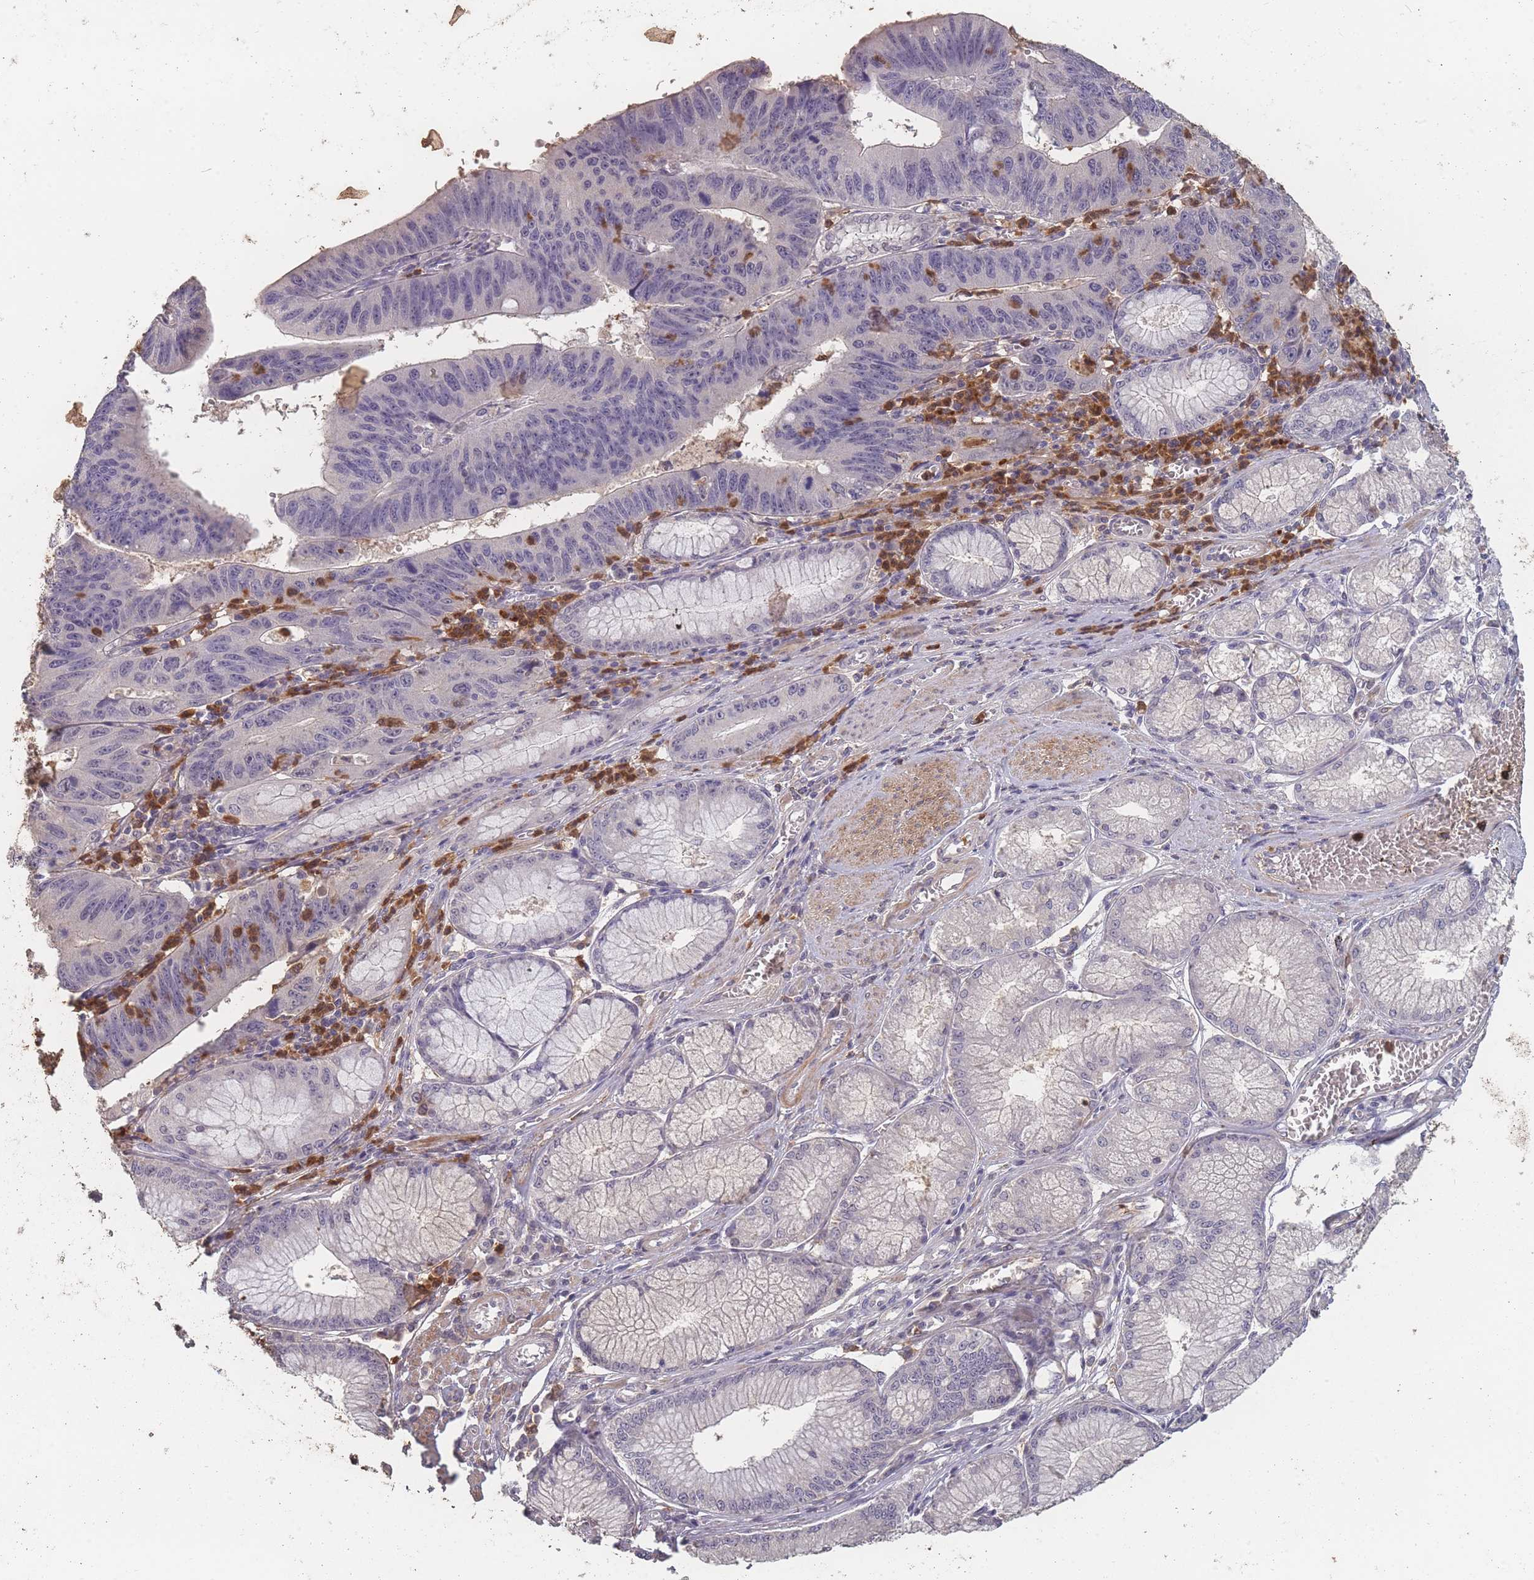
{"staining": {"intensity": "negative", "quantity": "none", "location": "none"}, "tissue": "stomach cancer", "cell_type": "Tumor cells", "image_type": "cancer", "snomed": [{"axis": "morphology", "description": "Adenocarcinoma, NOS"}, {"axis": "topography", "description": "Stomach"}], "caption": "This is a histopathology image of IHC staining of adenocarcinoma (stomach), which shows no positivity in tumor cells. (DAB (3,3'-diaminobenzidine) IHC with hematoxylin counter stain).", "gene": "BST1", "patient": {"sex": "male", "age": 59}}